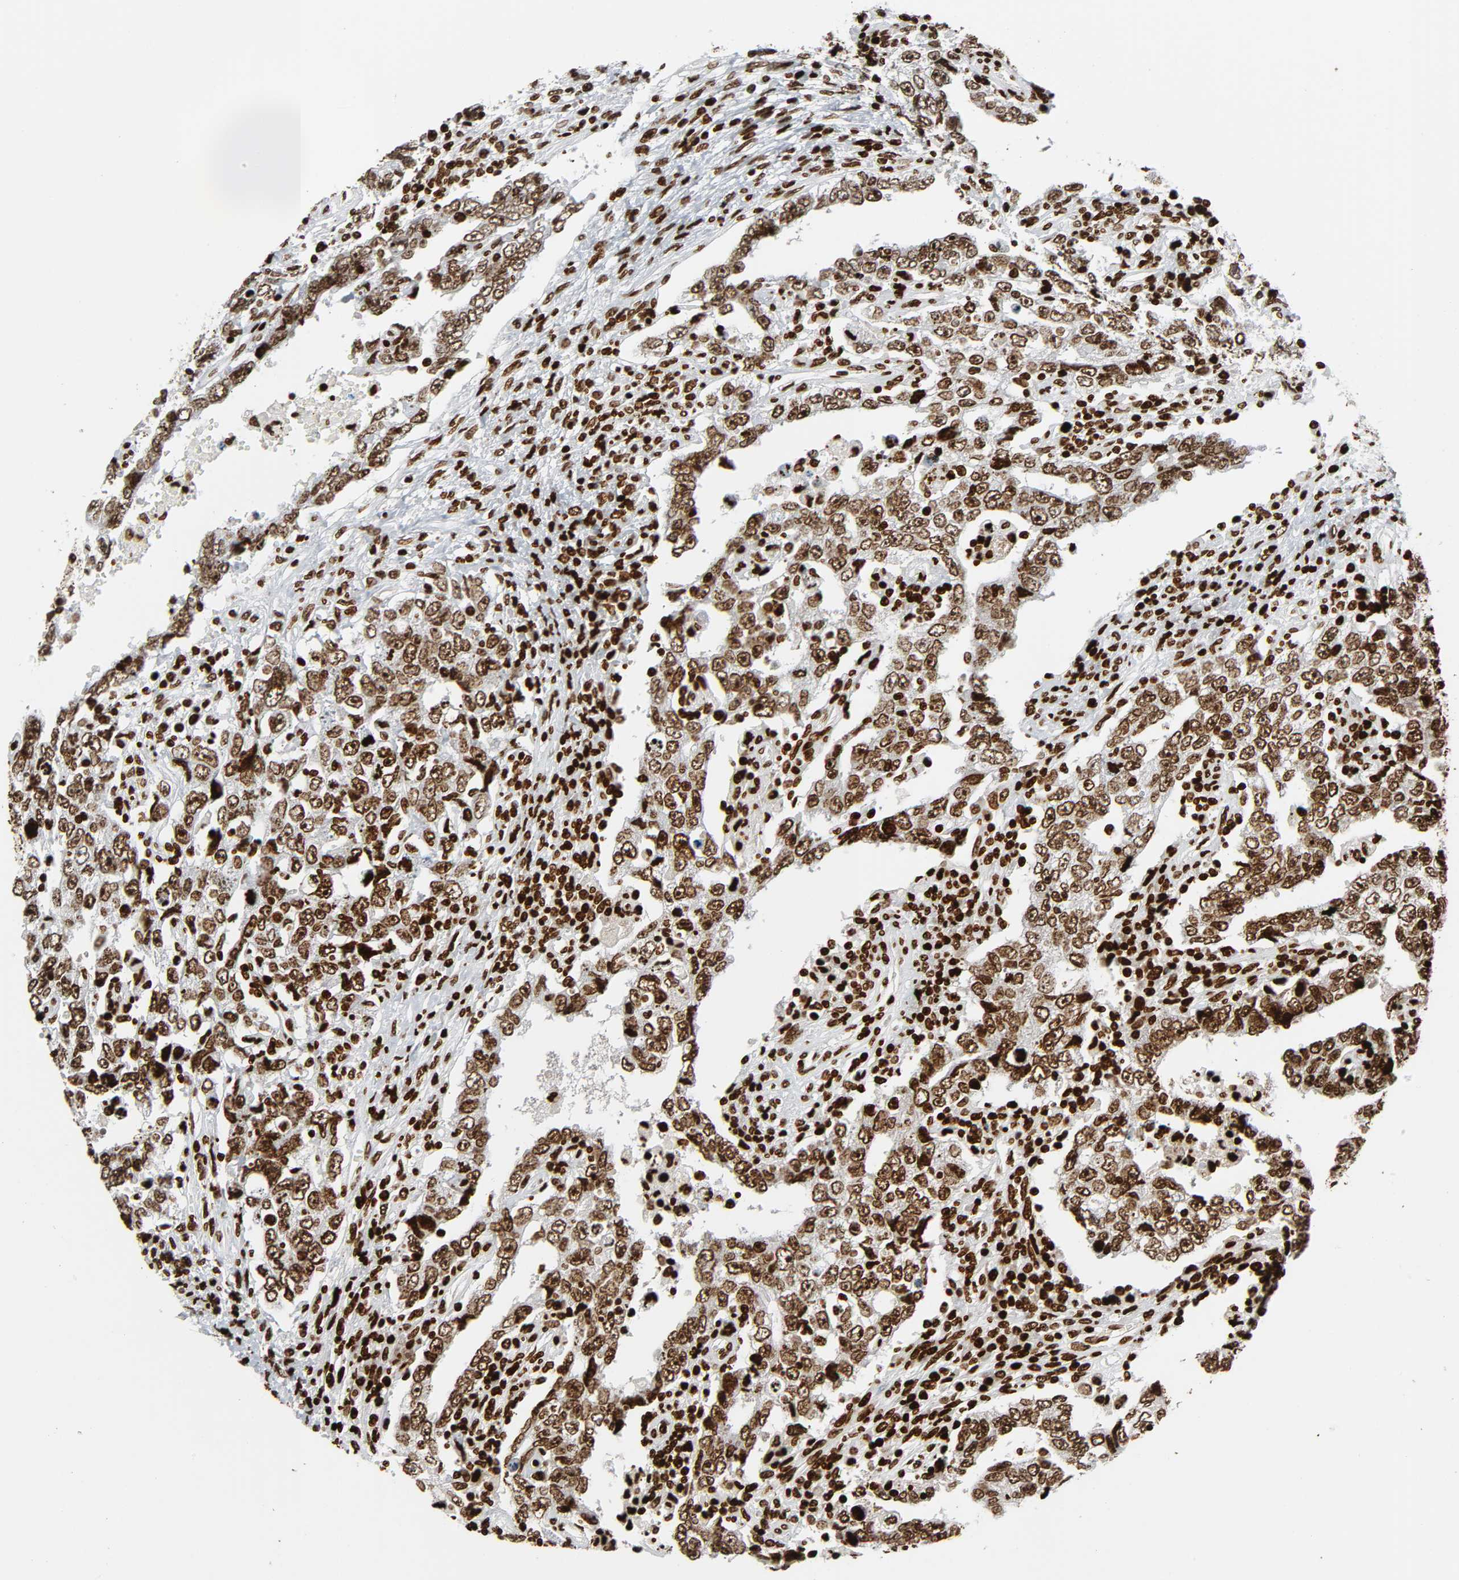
{"staining": {"intensity": "moderate", "quantity": ">75%", "location": "nuclear"}, "tissue": "testis cancer", "cell_type": "Tumor cells", "image_type": "cancer", "snomed": [{"axis": "morphology", "description": "Carcinoma, Embryonal, NOS"}, {"axis": "topography", "description": "Testis"}], "caption": "This micrograph shows immunohistochemistry (IHC) staining of human testis cancer, with medium moderate nuclear staining in about >75% of tumor cells.", "gene": "RXRA", "patient": {"sex": "male", "age": 26}}